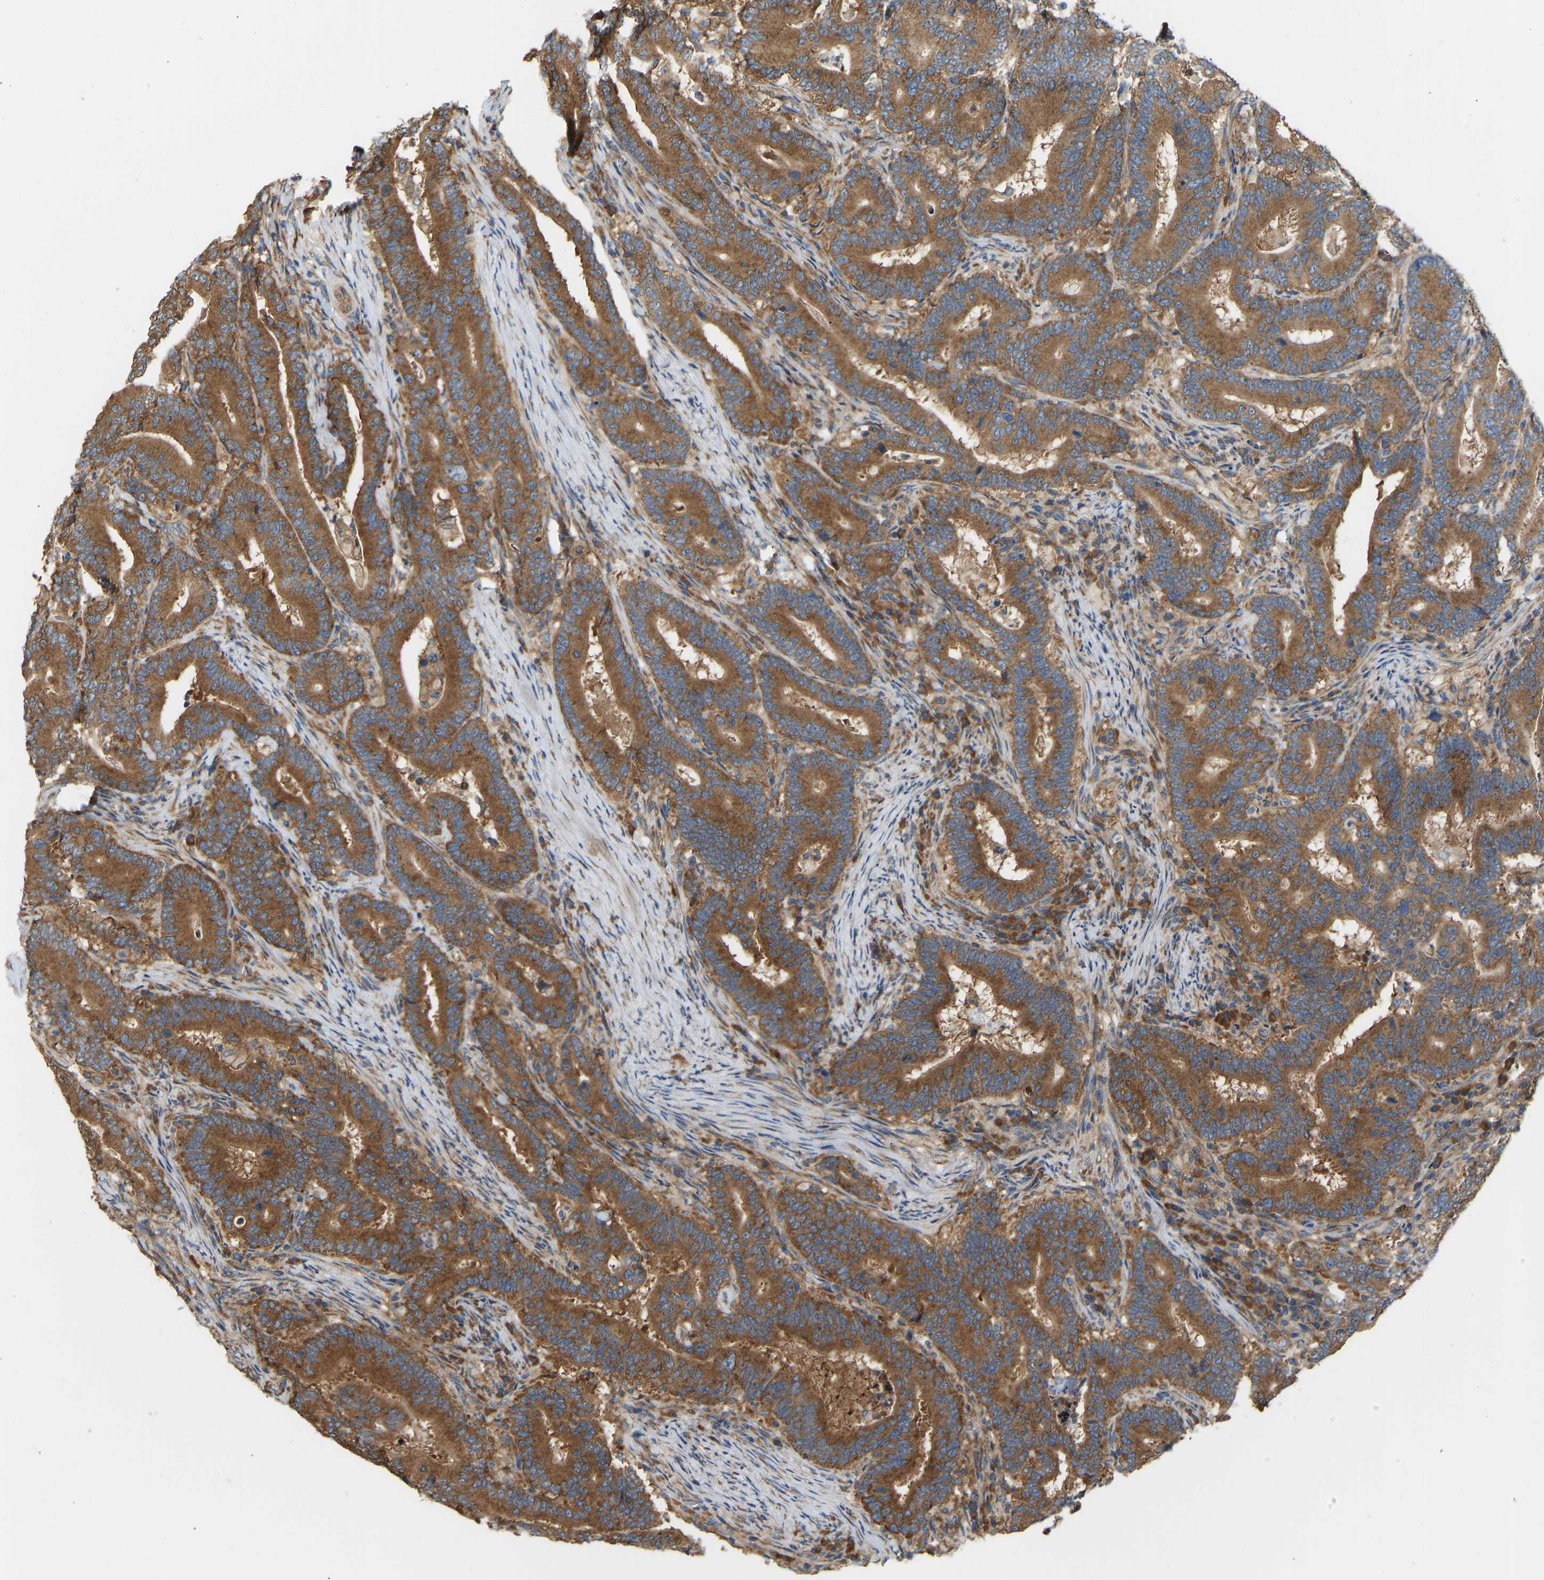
{"staining": {"intensity": "strong", "quantity": ">75%", "location": "cytoplasmic/membranous"}, "tissue": "colorectal cancer", "cell_type": "Tumor cells", "image_type": "cancer", "snomed": [{"axis": "morphology", "description": "Adenocarcinoma, NOS"}, {"axis": "topography", "description": "Colon"}], "caption": "This histopathology image shows colorectal adenocarcinoma stained with immunohistochemistry to label a protein in brown. The cytoplasmic/membranous of tumor cells show strong positivity for the protein. Nuclei are counter-stained blue.", "gene": "RPS6KB2", "patient": {"sex": "female", "age": 66}}